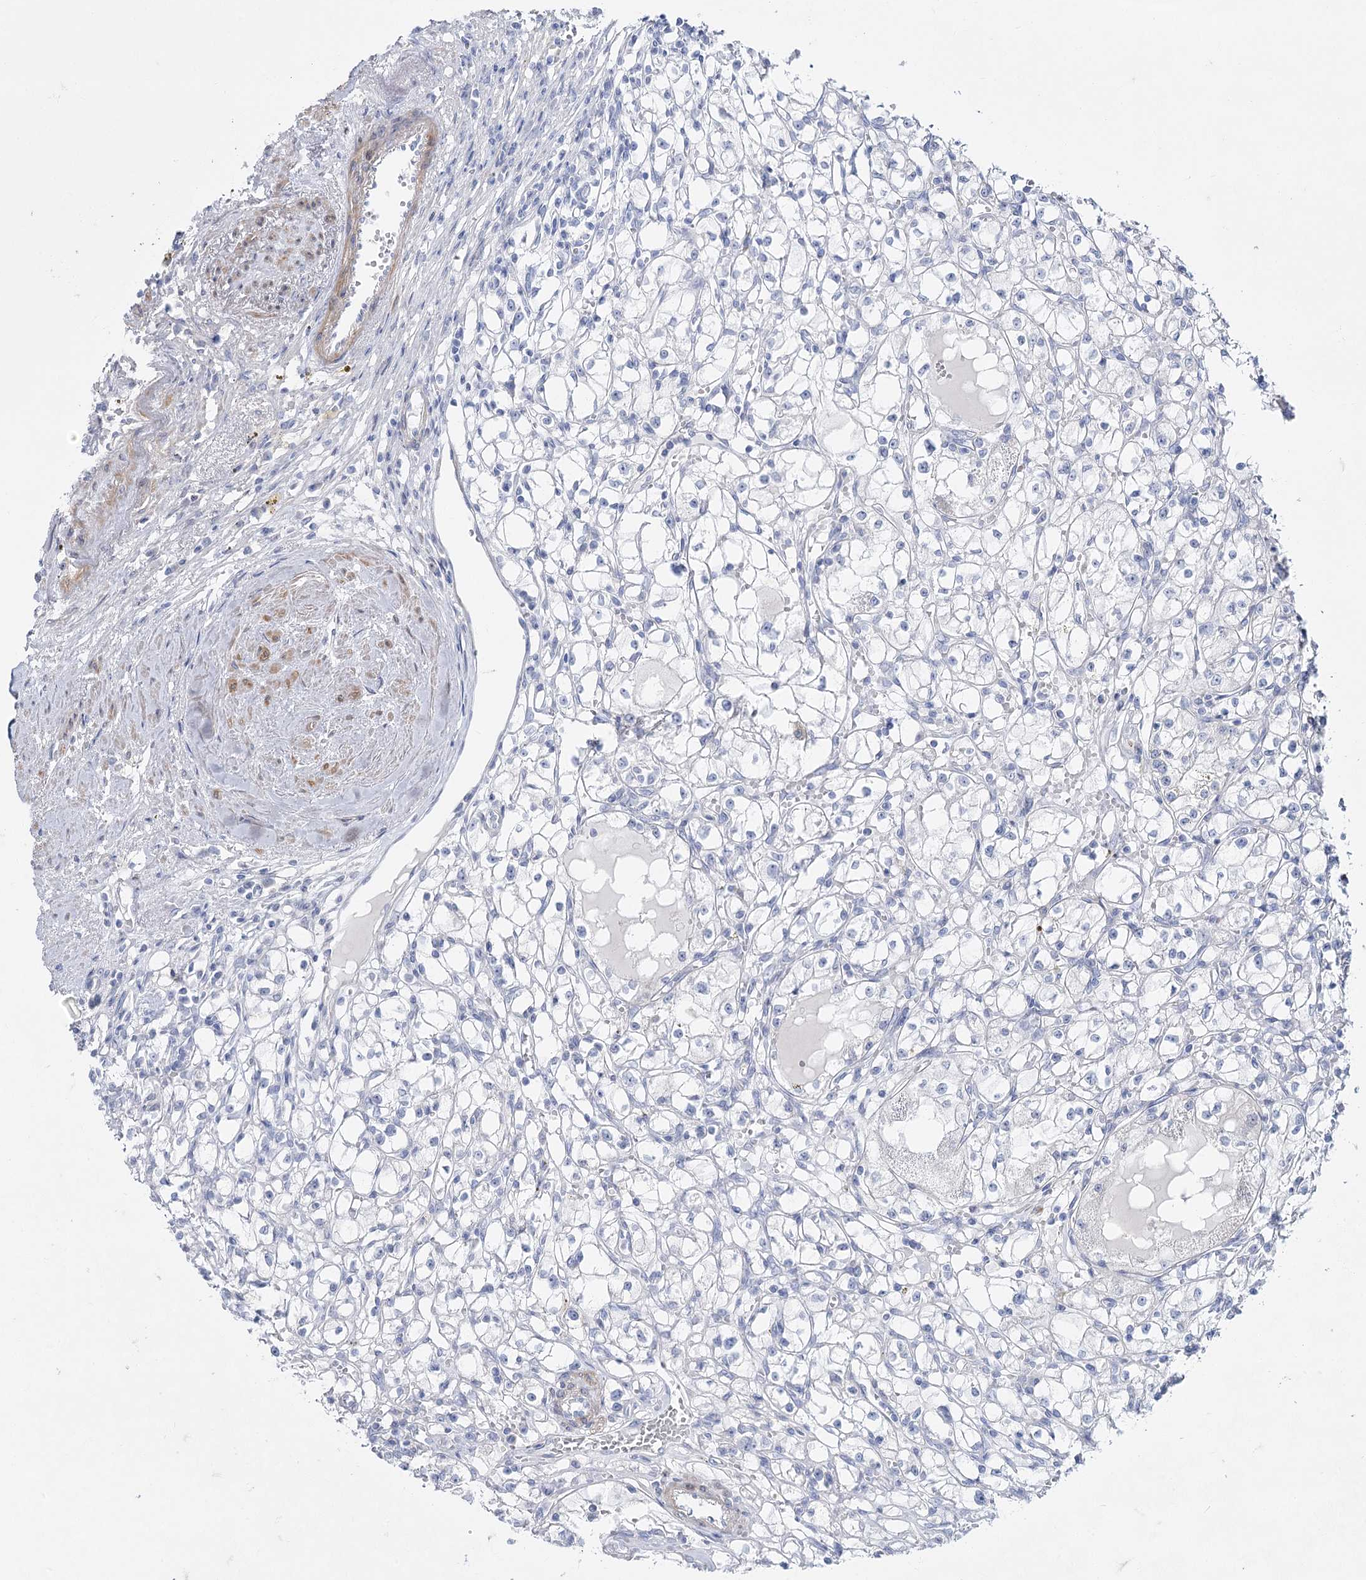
{"staining": {"intensity": "negative", "quantity": "none", "location": "none"}, "tissue": "renal cancer", "cell_type": "Tumor cells", "image_type": "cancer", "snomed": [{"axis": "morphology", "description": "Adenocarcinoma, NOS"}, {"axis": "topography", "description": "Kidney"}], "caption": "Tumor cells show no significant protein positivity in adenocarcinoma (renal).", "gene": "ACRV1", "patient": {"sex": "male", "age": 56}}